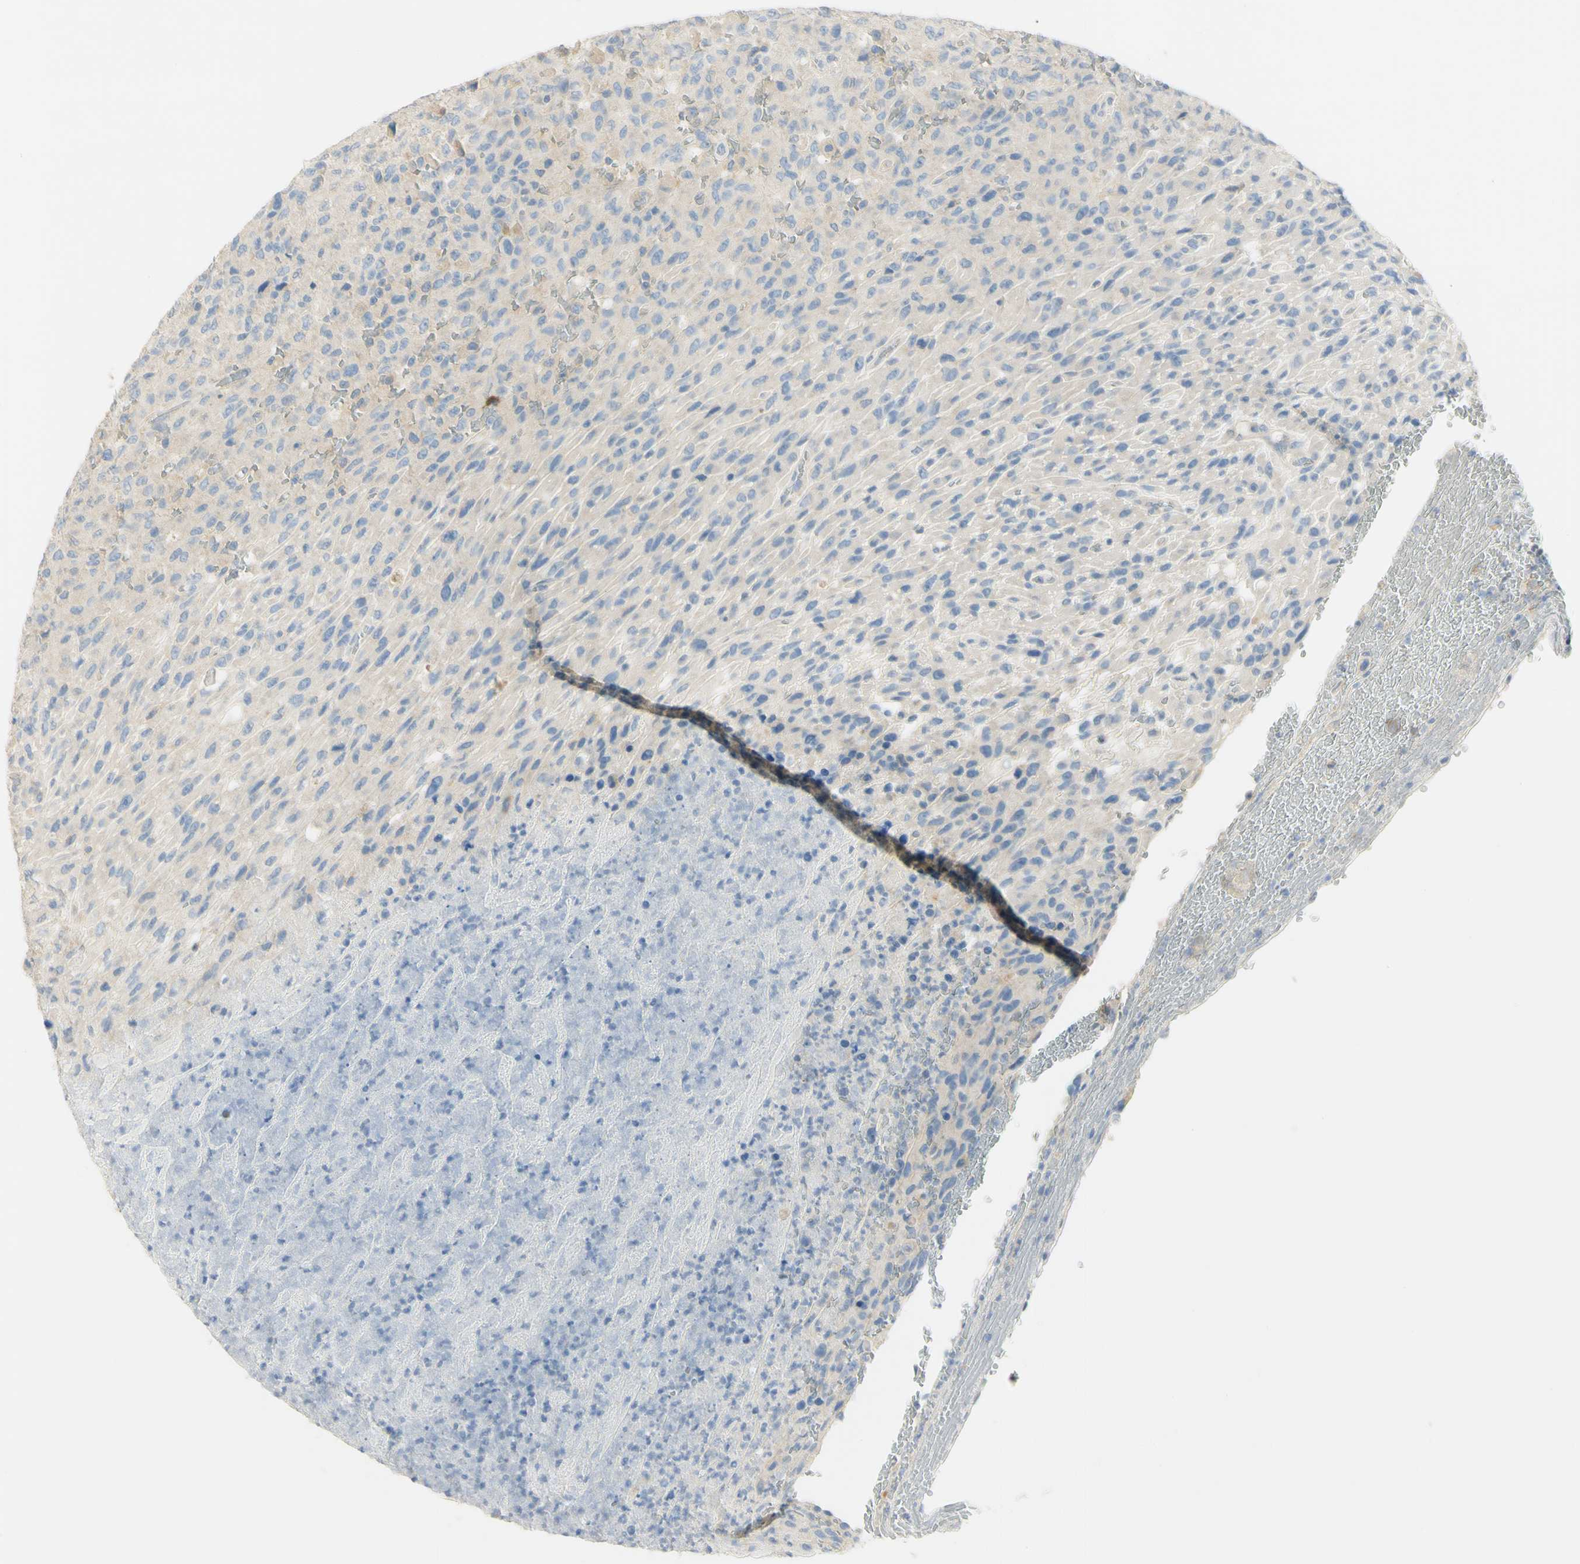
{"staining": {"intensity": "negative", "quantity": "none", "location": "none"}, "tissue": "urothelial cancer", "cell_type": "Tumor cells", "image_type": "cancer", "snomed": [{"axis": "morphology", "description": "Urothelial carcinoma, High grade"}, {"axis": "topography", "description": "Urinary bladder"}], "caption": "Urothelial cancer was stained to show a protein in brown. There is no significant positivity in tumor cells.", "gene": "GCNT3", "patient": {"sex": "male", "age": 66}}